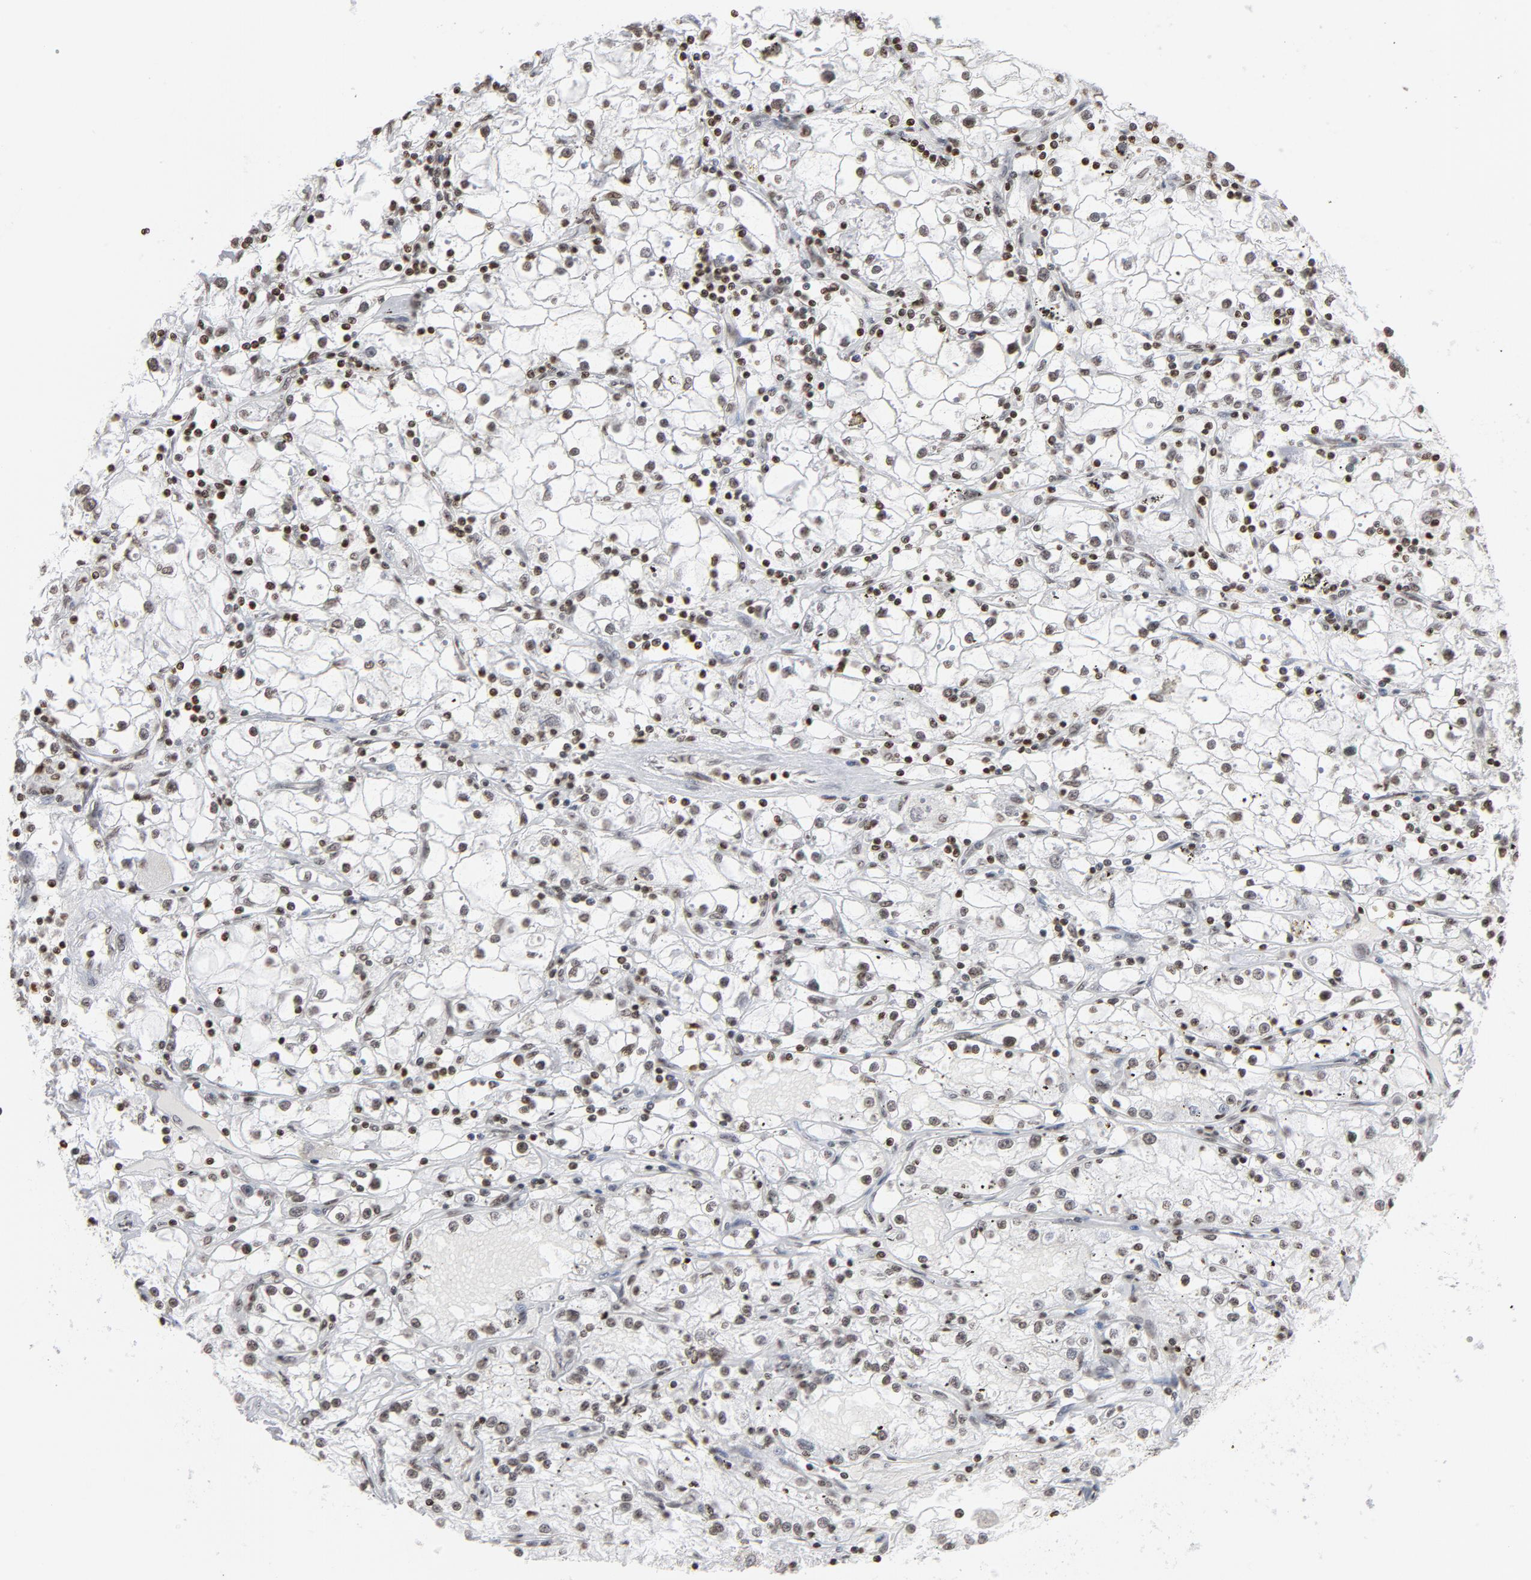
{"staining": {"intensity": "moderate", "quantity": ">75%", "location": "nuclear"}, "tissue": "renal cancer", "cell_type": "Tumor cells", "image_type": "cancer", "snomed": [{"axis": "morphology", "description": "Adenocarcinoma, NOS"}, {"axis": "topography", "description": "Kidney"}], "caption": "Protein expression analysis of human renal cancer (adenocarcinoma) reveals moderate nuclear staining in about >75% of tumor cells. Nuclei are stained in blue.", "gene": "H2AC12", "patient": {"sex": "male", "age": 56}}